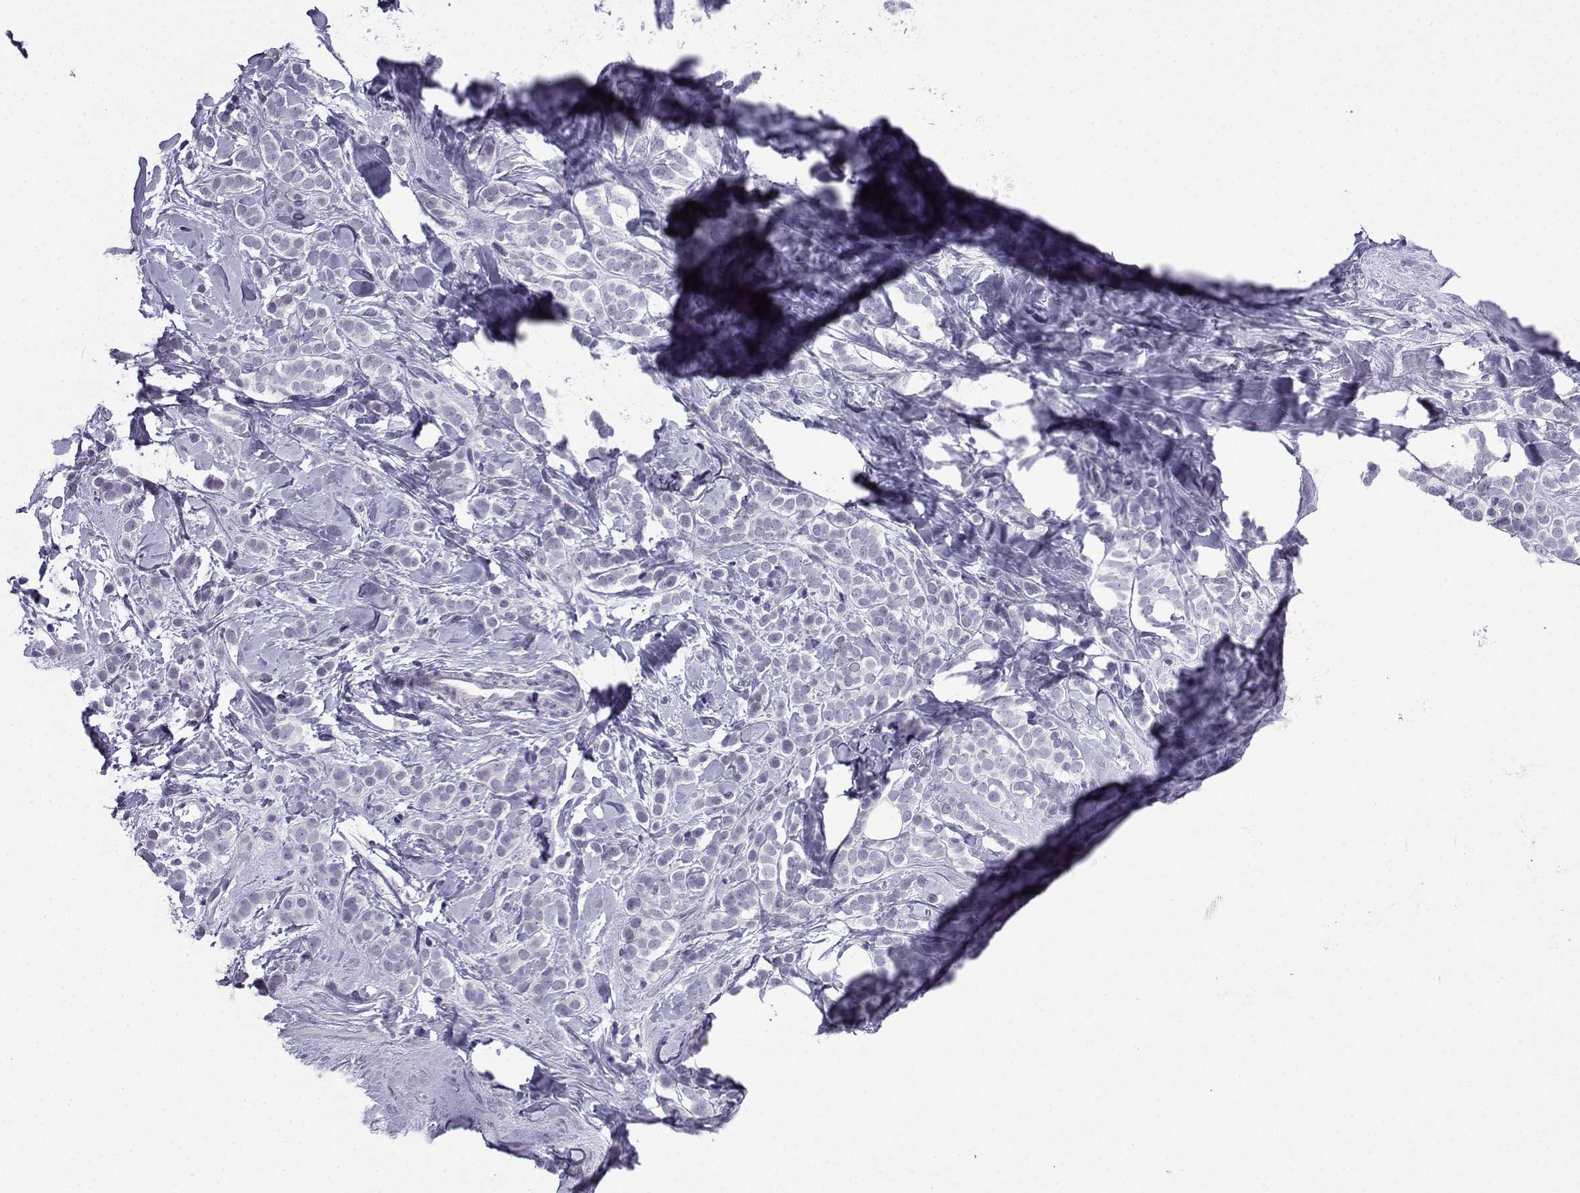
{"staining": {"intensity": "negative", "quantity": "none", "location": "none"}, "tissue": "breast cancer", "cell_type": "Tumor cells", "image_type": "cancer", "snomed": [{"axis": "morphology", "description": "Lobular carcinoma"}, {"axis": "topography", "description": "Breast"}], "caption": "Human breast lobular carcinoma stained for a protein using IHC displays no staining in tumor cells.", "gene": "ACRBP", "patient": {"sex": "female", "age": 49}}